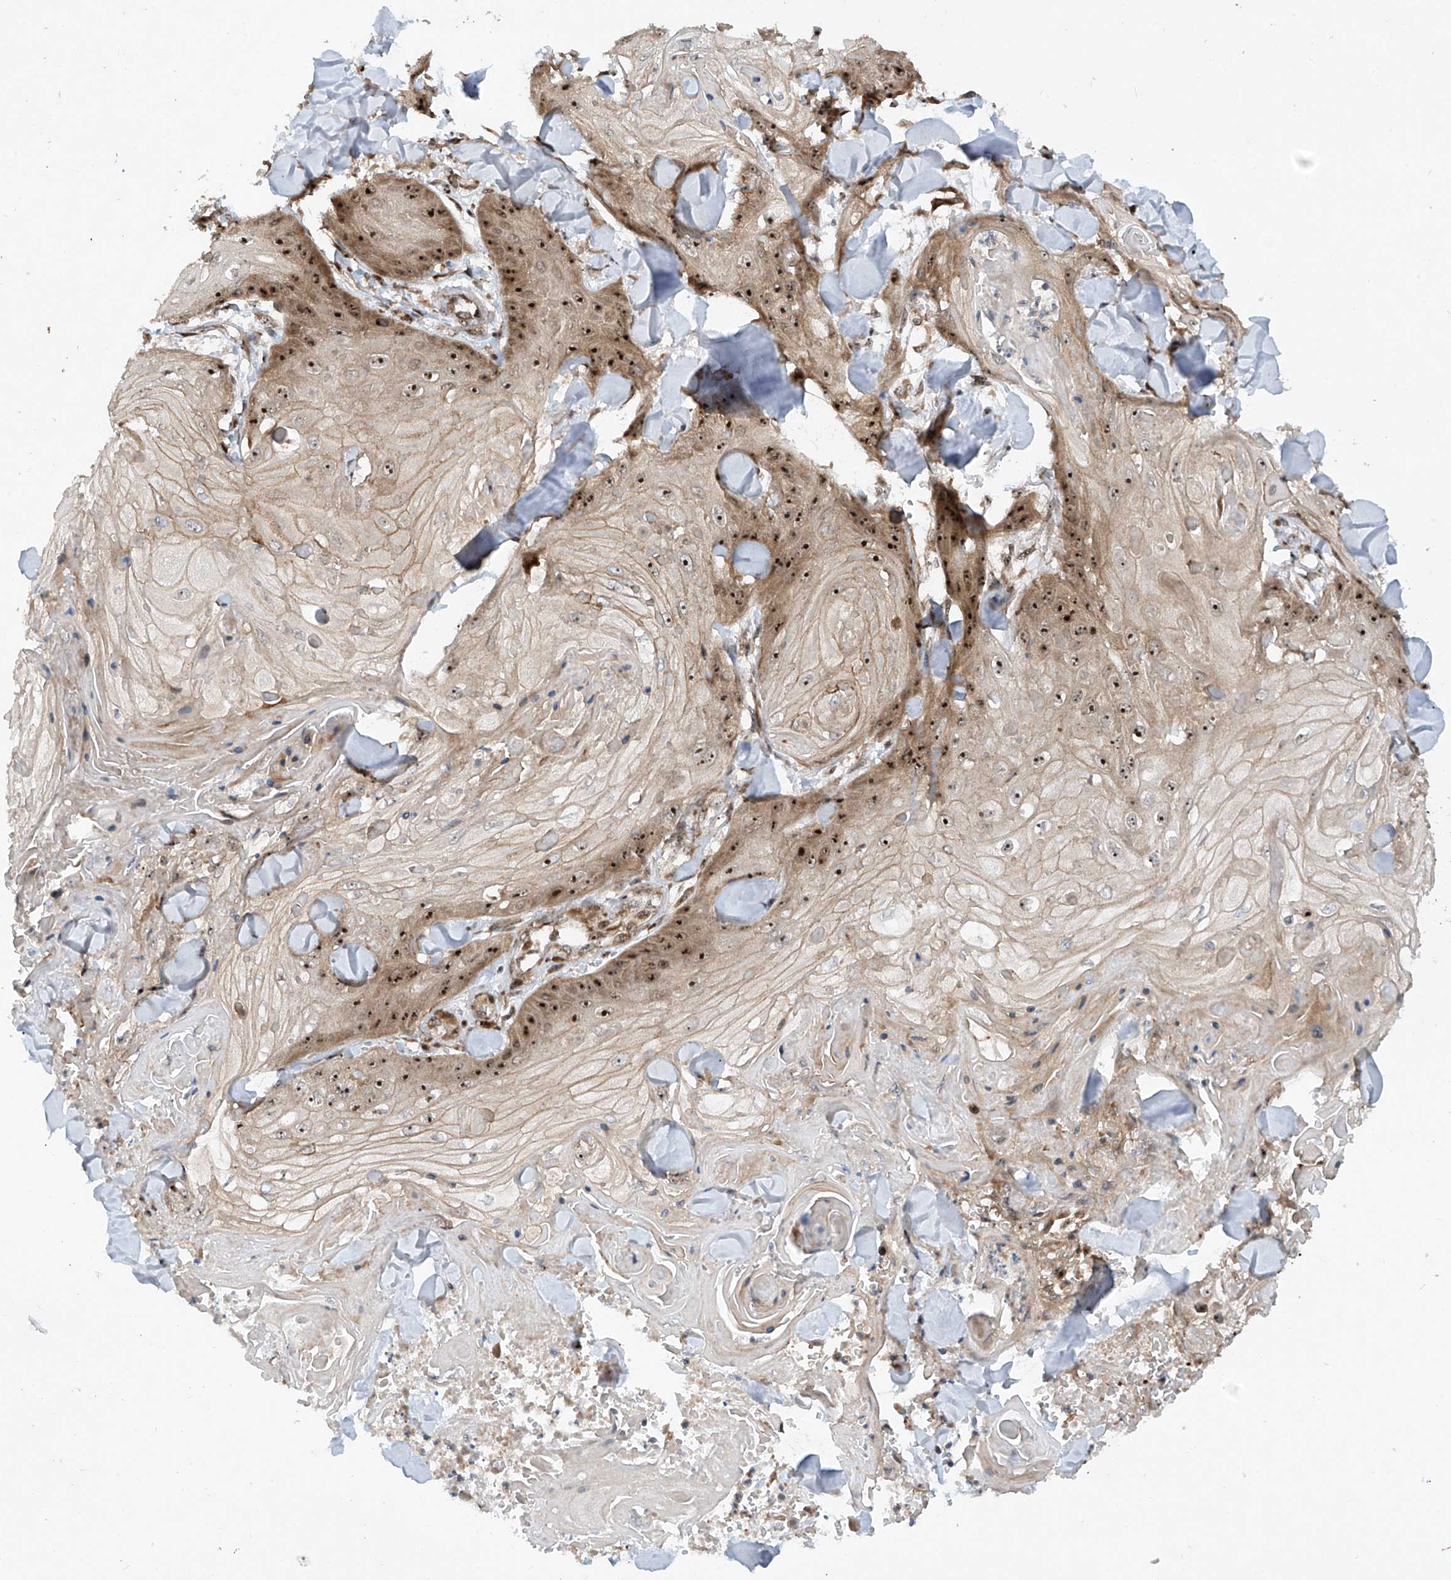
{"staining": {"intensity": "strong", "quantity": ">75%", "location": "cytoplasmic/membranous,nuclear"}, "tissue": "skin cancer", "cell_type": "Tumor cells", "image_type": "cancer", "snomed": [{"axis": "morphology", "description": "Squamous cell carcinoma, NOS"}, {"axis": "topography", "description": "Skin"}], "caption": "Protein expression analysis of human skin cancer (squamous cell carcinoma) reveals strong cytoplasmic/membranous and nuclear staining in about >75% of tumor cells.", "gene": "C1orf131", "patient": {"sex": "male", "age": 74}}